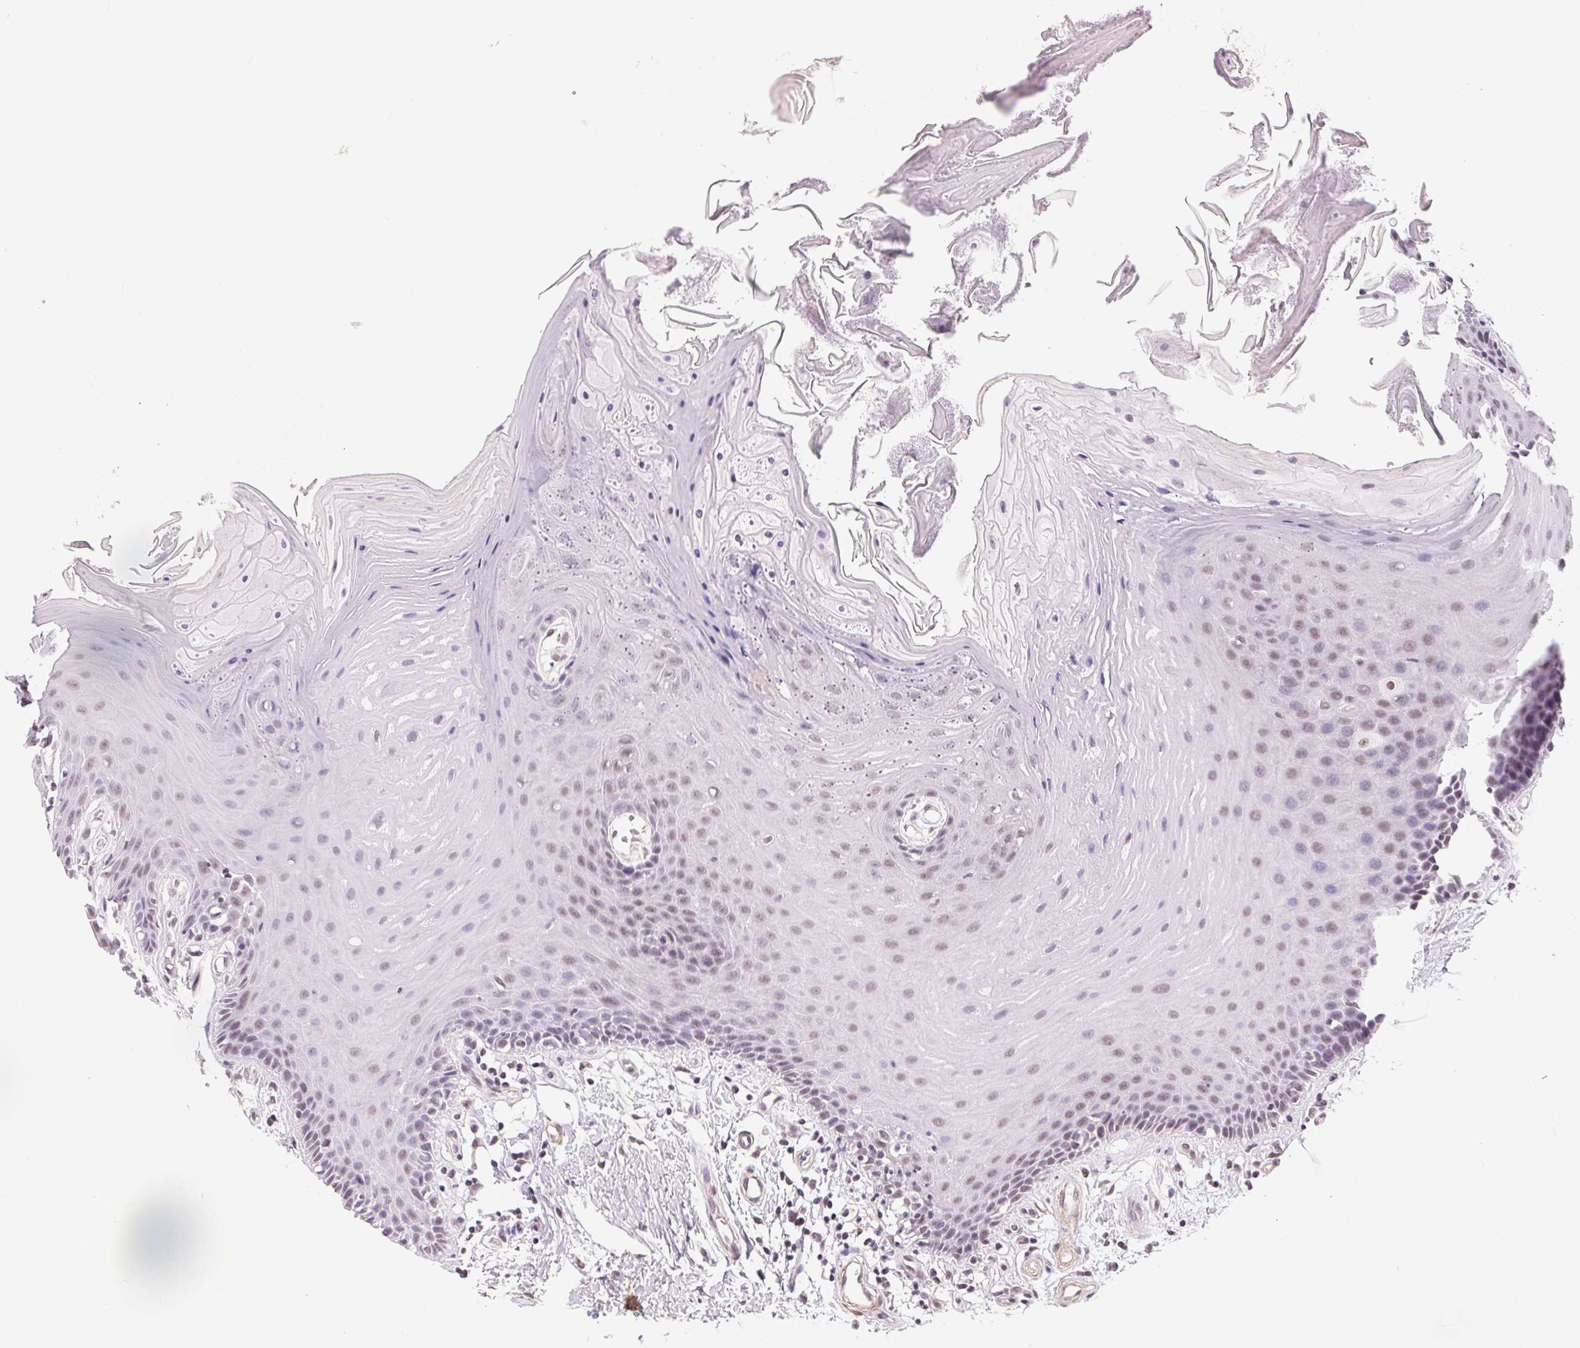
{"staining": {"intensity": "weak", "quantity": "25%-75%", "location": "nuclear"}, "tissue": "oral mucosa", "cell_type": "Squamous epithelial cells", "image_type": "normal", "snomed": [{"axis": "morphology", "description": "Normal tissue, NOS"}, {"axis": "morphology", "description": "Normal morphology"}, {"axis": "topography", "description": "Oral tissue"}], "caption": "Protein analysis of normal oral mucosa shows weak nuclear expression in approximately 25%-75% of squamous epithelial cells.", "gene": "BCAT1", "patient": {"sex": "female", "age": 76}}